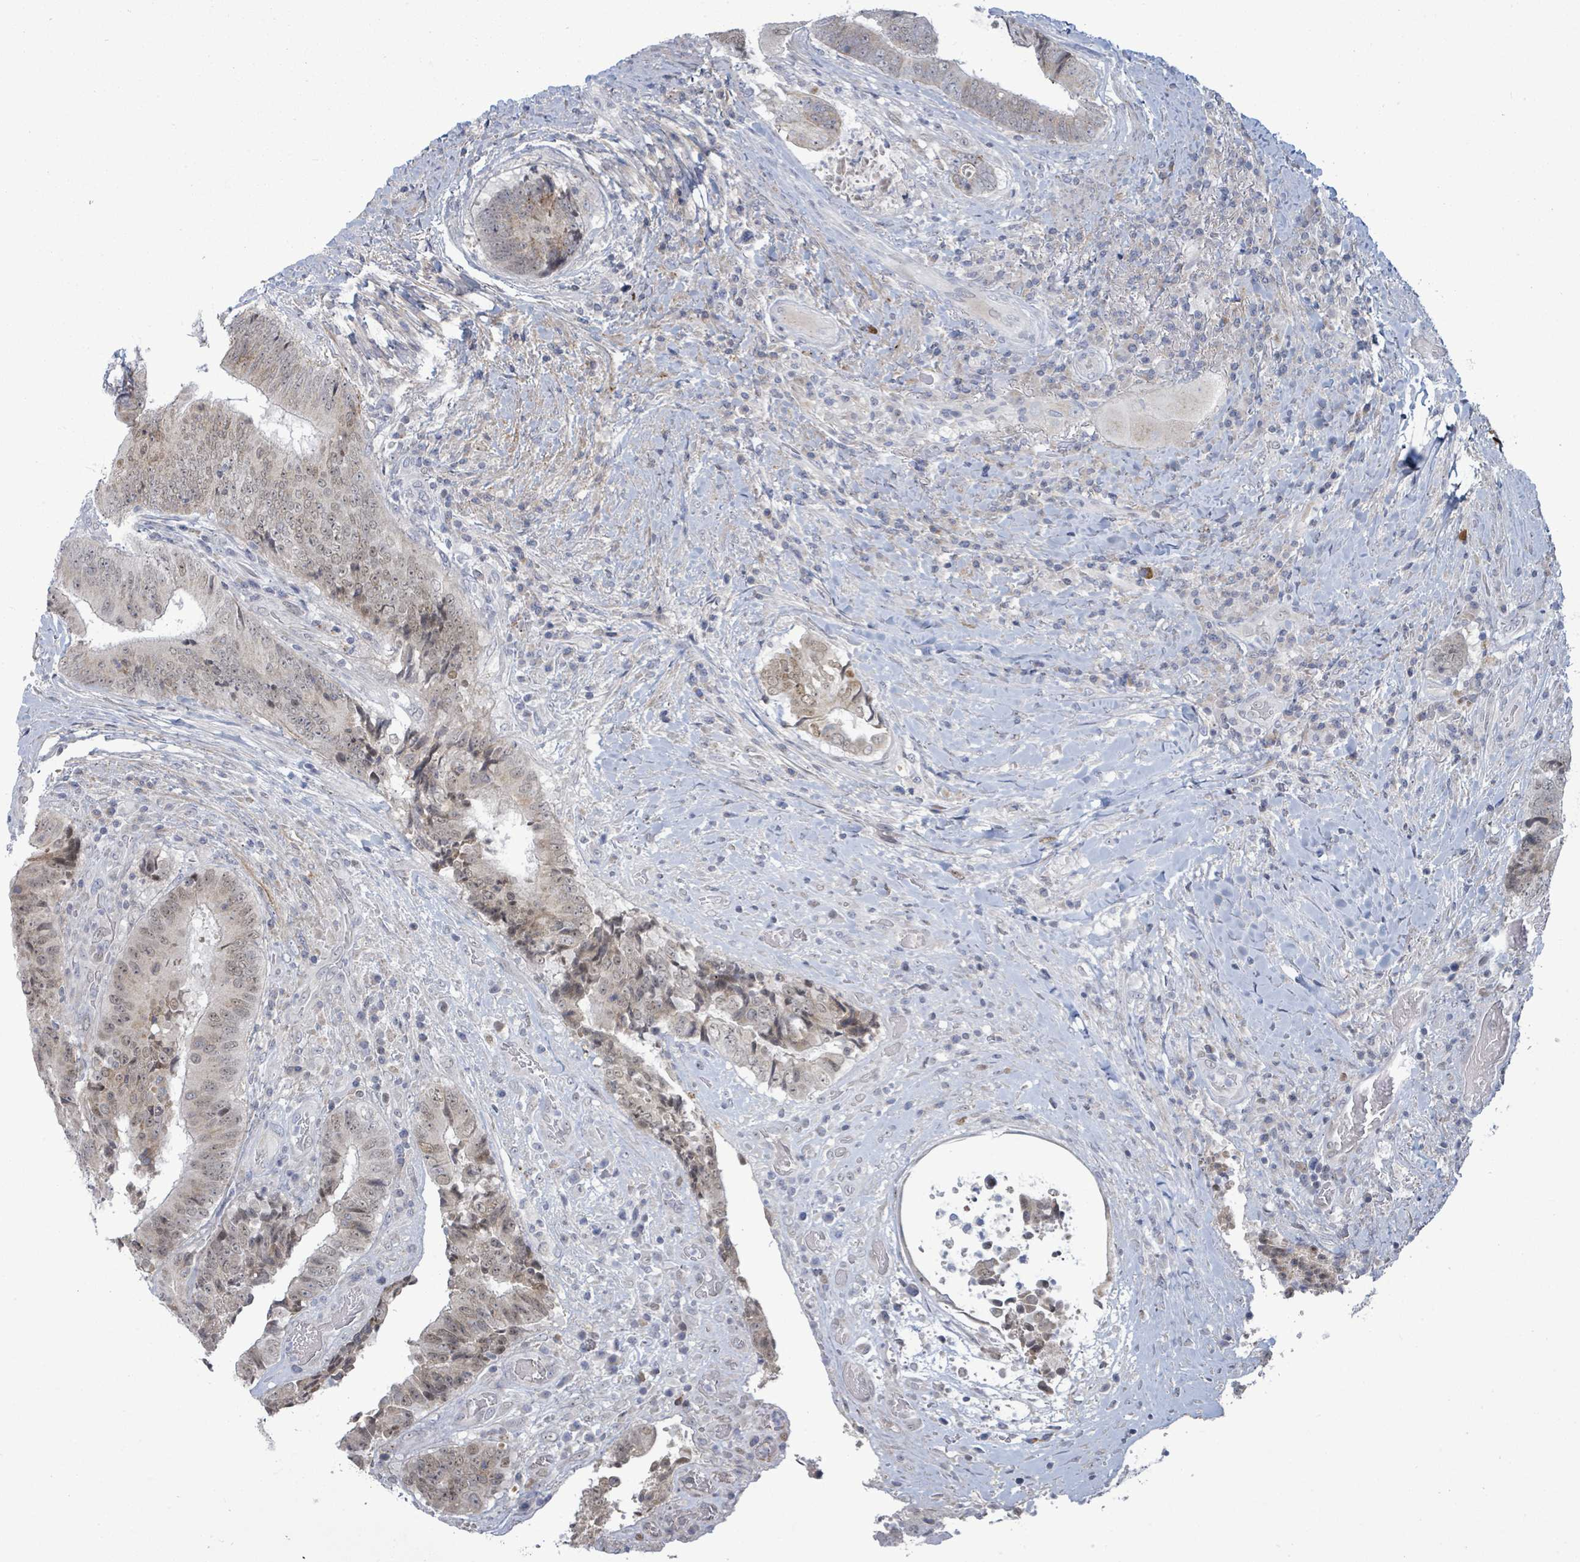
{"staining": {"intensity": "weak", "quantity": "25%-75%", "location": "nuclear"}, "tissue": "colorectal cancer", "cell_type": "Tumor cells", "image_type": "cancer", "snomed": [{"axis": "morphology", "description": "Adenocarcinoma, NOS"}, {"axis": "topography", "description": "Rectum"}], "caption": "Colorectal adenocarcinoma stained with a protein marker exhibits weak staining in tumor cells.", "gene": "ZFPM1", "patient": {"sex": "male", "age": 72}}